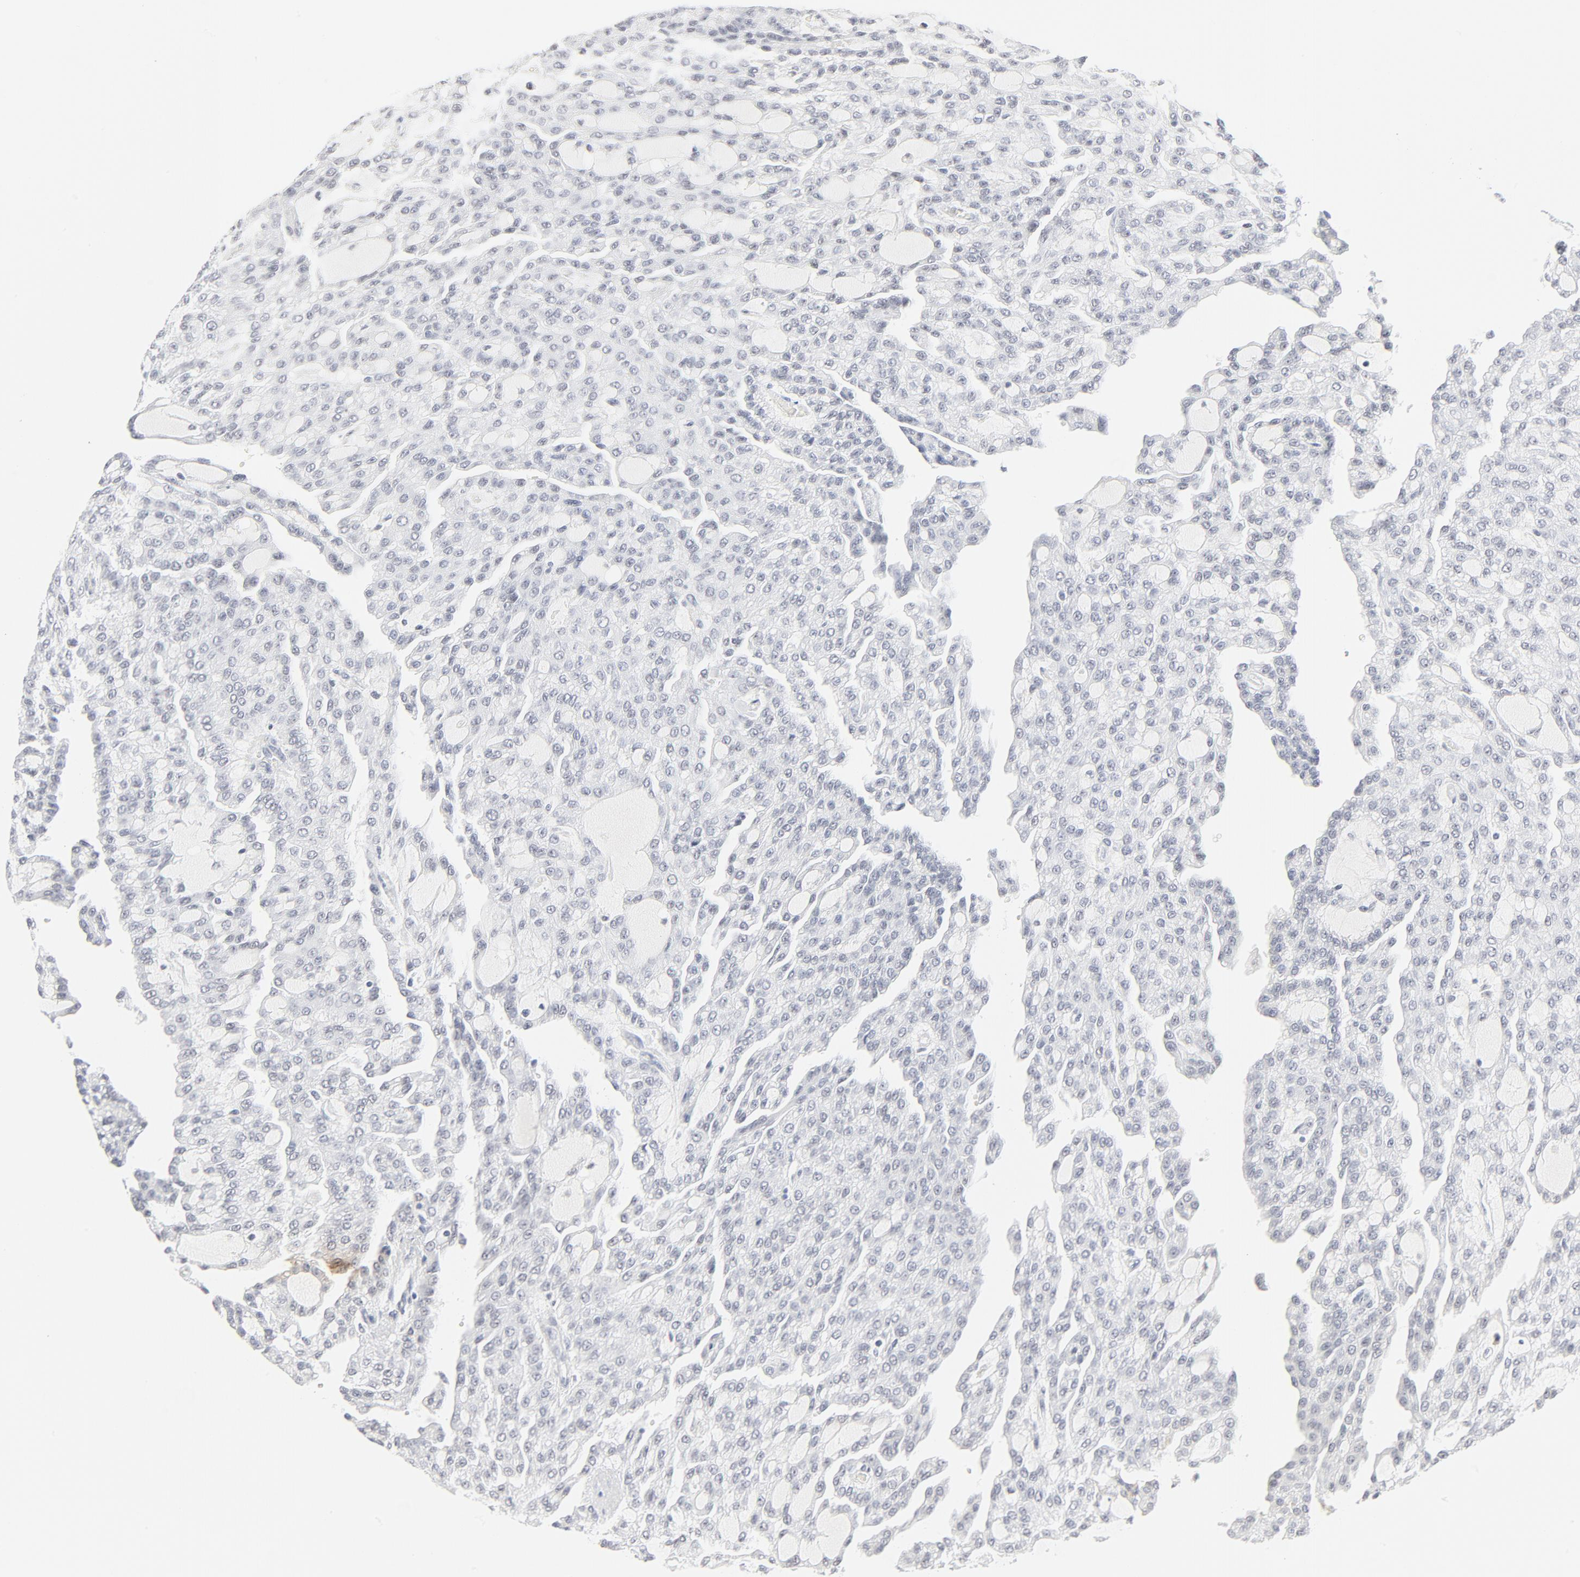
{"staining": {"intensity": "negative", "quantity": "none", "location": "none"}, "tissue": "renal cancer", "cell_type": "Tumor cells", "image_type": "cancer", "snomed": [{"axis": "morphology", "description": "Adenocarcinoma, NOS"}, {"axis": "topography", "description": "Kidney"}], "caption": "The histopathology image exhibits no significant positivity in tumor cells of adenocarcinoma (renal). The staining was performed using DAB (3,3'-diaminobenzidine) to visualize the protein expression in brown, while the nuclei were stained in blue with hematoxylin (Magnification: 20x).", "gene": "GTF2H1", "patient": {"sex": "male", "age": 63}}